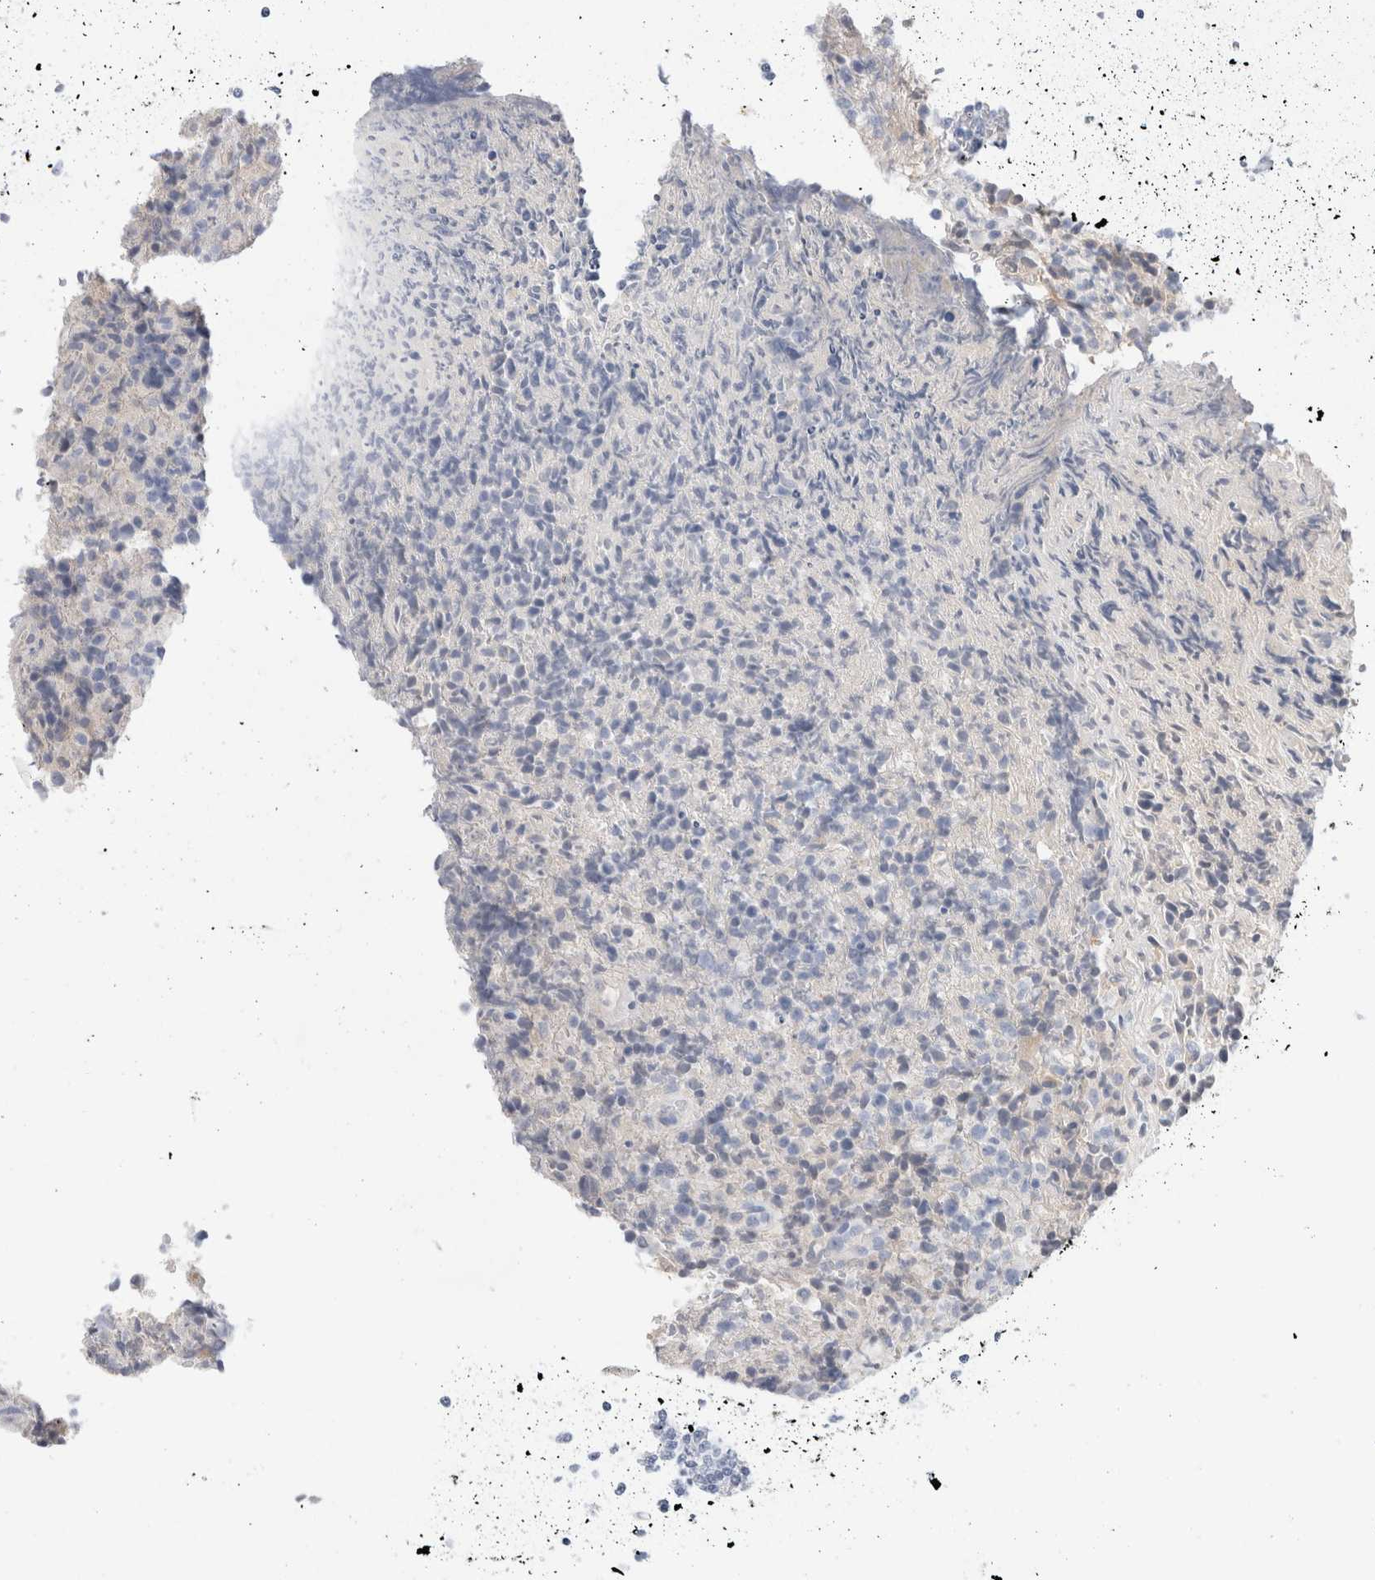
{"staining": {"intensity": "negative", "quantity": "none", "location": "none"}, "tissue": "lymphoma", "cell_type": "Tumor cells", "image_type": "cancer", "snomed": [{"axis": "morphology", "description": "Malignant lymphoma, non-Hodgkin's type, High grade"}, {"axis": "topography", "description": "Lymph node"}], "caption": "The photomicrograph exhibits no significant expression in tumor cells of lymphoma.", "gene": "ECHDC2", "patient": {"sex": "male", "age": 13}}